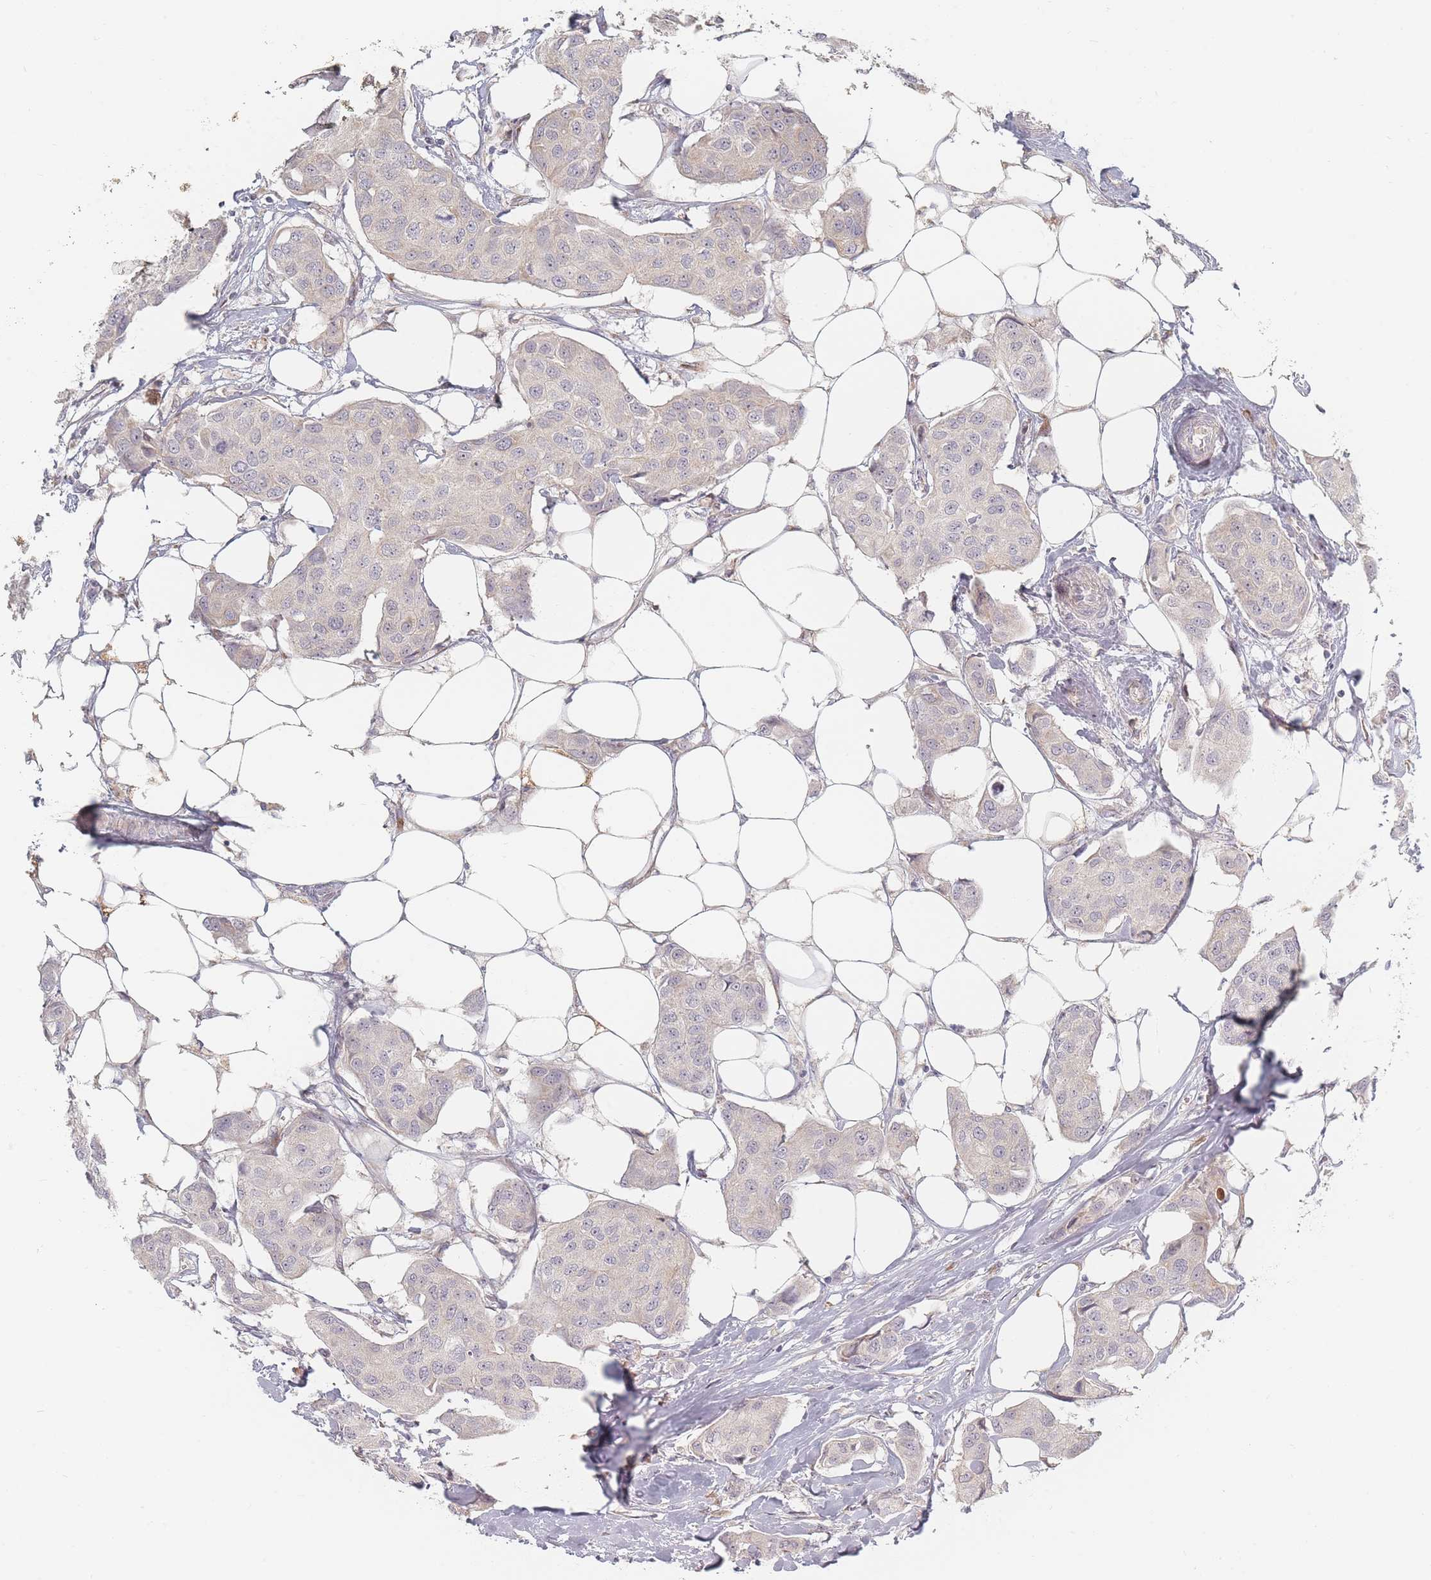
{"staining": {"intensity": "moderate", "quantity": "25%-75%", "location": "cytoplasmic/membranous"}, "tissue": "breast cancer", "cell_type": "Tumor cells", "image_type": "cancer", "snomed": [{"axis": "morphology", "description": "Duct carcinoma"}, {"axis": "topography", "description": "Breast"}, {"axis": "topography", "description": "Lymph node"}], "caption": "This micrograph displays IHC staining of breast infiltrating ductal carcinoma, with medium moderate cytoplasmic/membranous expression in about 25%-75% of tumor cells.", "gene": "ZKSCAN7", "patient": {"sex": "female", "age": 80}}